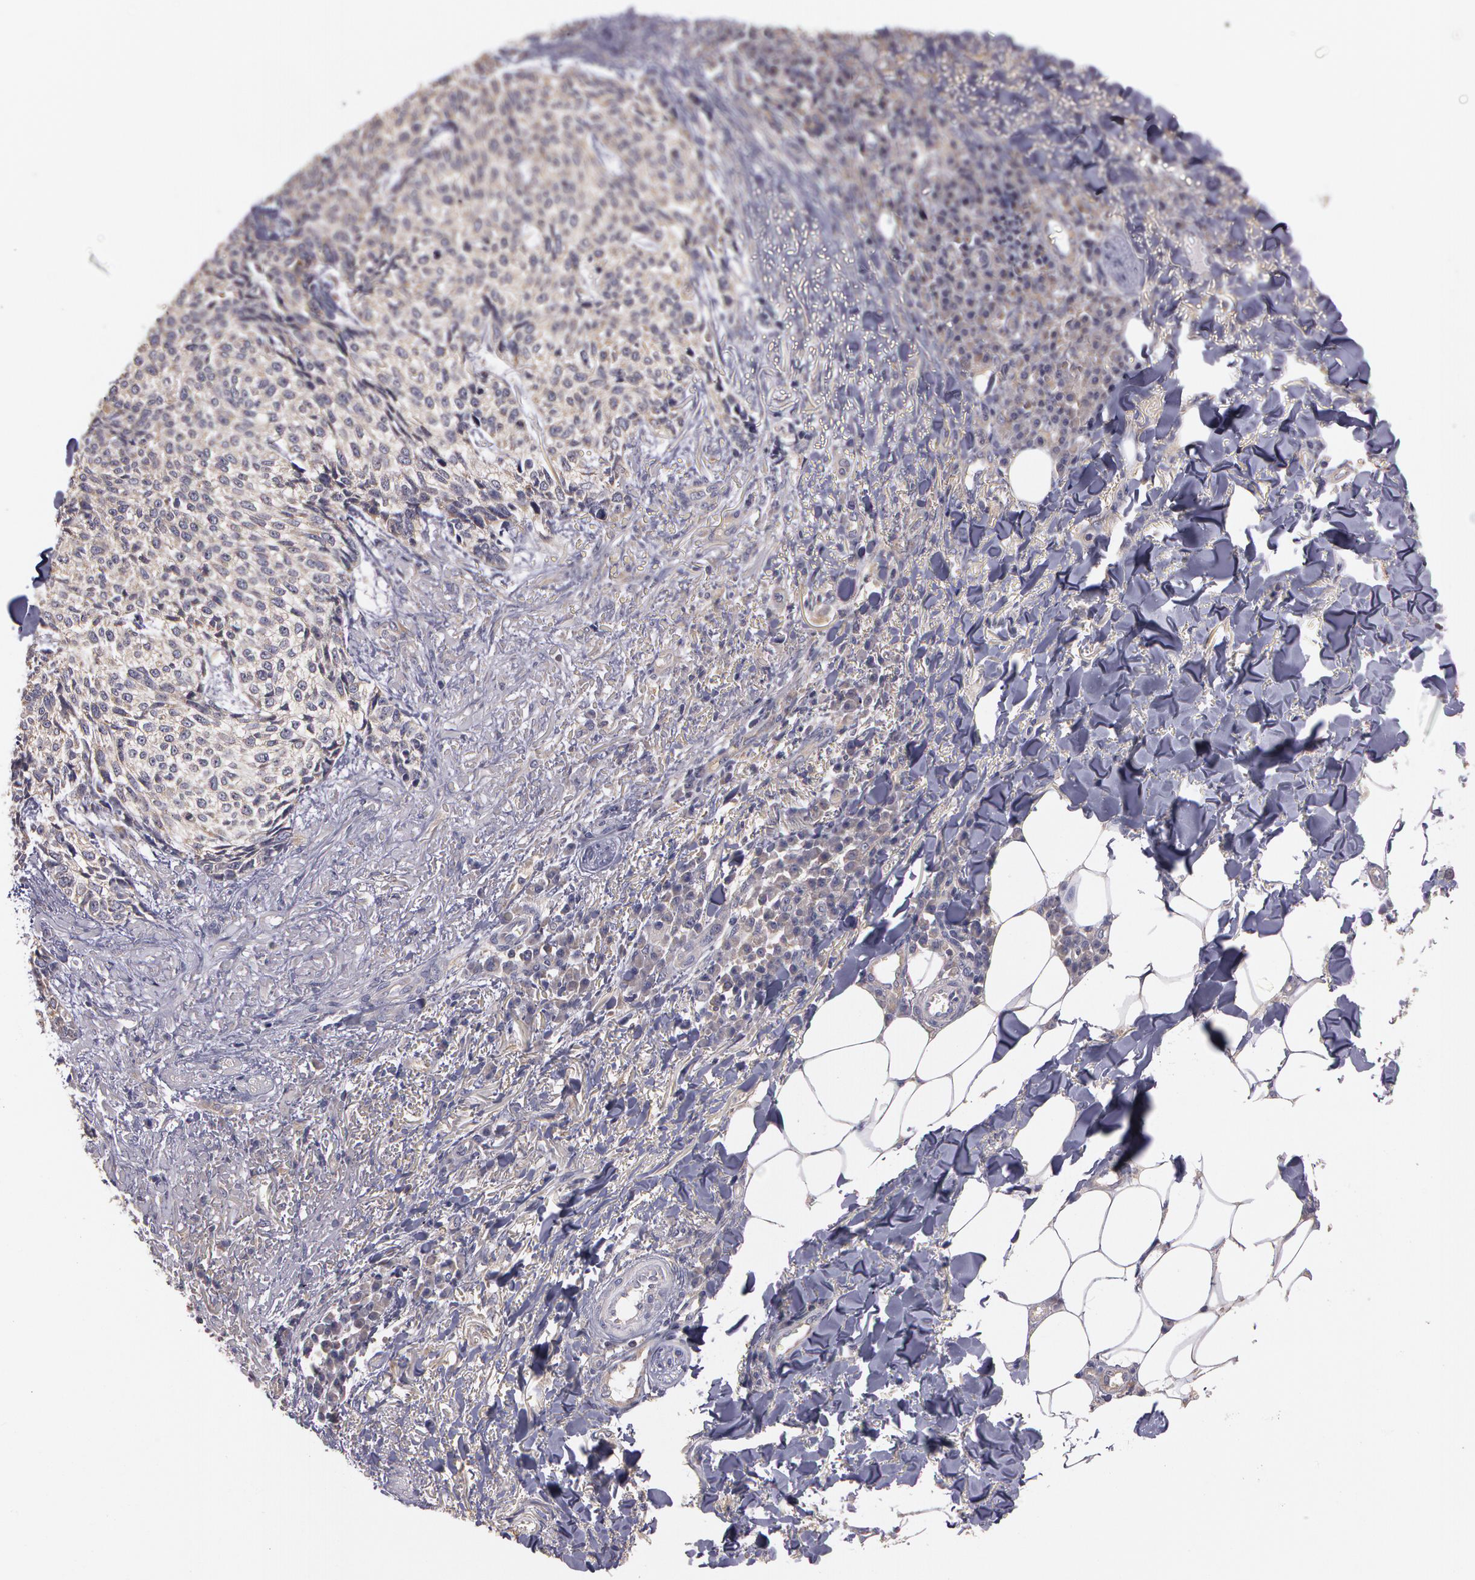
{"staining": {"intensity": "weak", "quantity": "<25%", "location": "cytoplasmic/membranous"}, "tissue": "skin cancer", "cell_type": "Tumor cells", "image_type": "cancer", "snomed": [{"axis": "morphology", "description": "Basal cell carcinoma"}, {"axis": "topography", "description": "Skin"}], "caption": "This is a micrograph of immunohistochemistry staining of skin basal cell carcinoma, which shows no positivity in tumor cells.", "gene": "NEK9", "patient": {"sex": "female", "age": 89}}